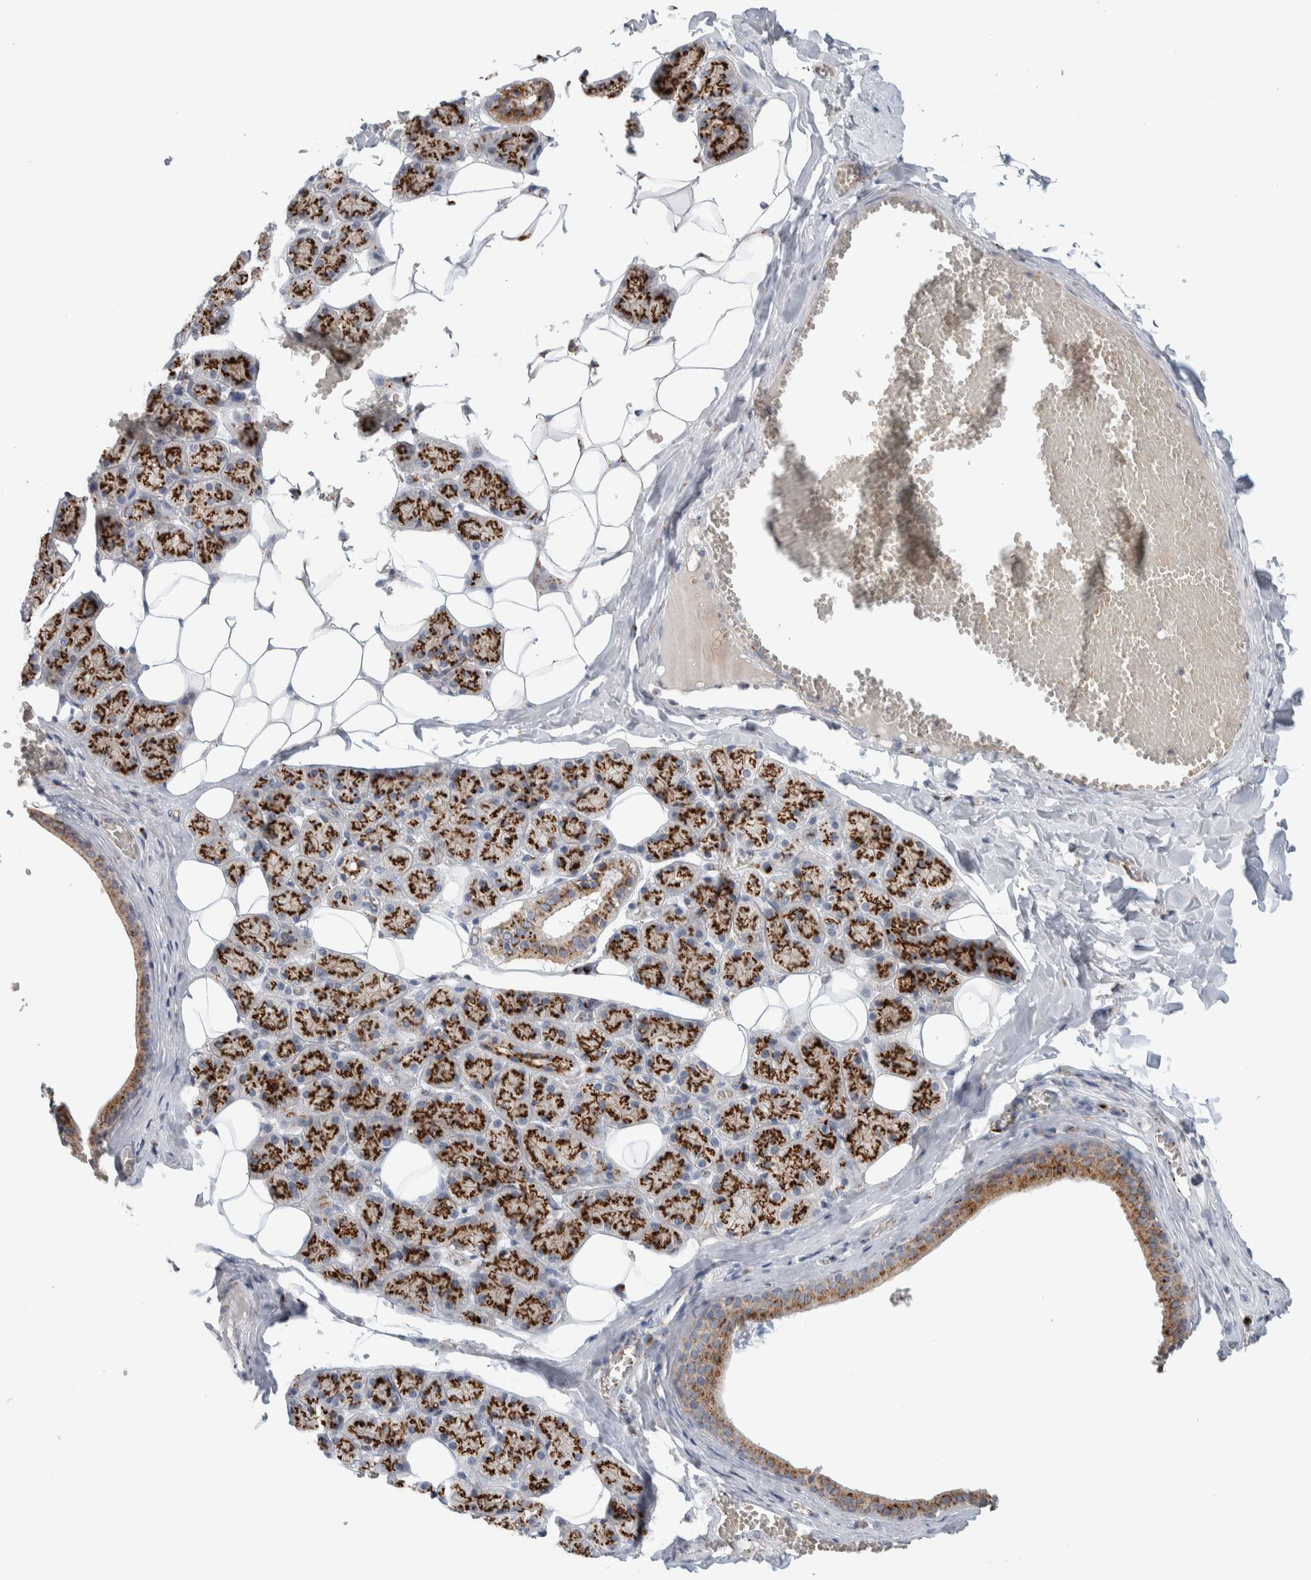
{"staining": {"intensity": "strong", "quantity": ">75%", "location": "cytoplasmic/membranous"}, "tissue": "salivary gland", "cell_type": "Glandular cells", "image_type": "normal", "snomed": [{"axis": "morphology", "description": "Normal tissue, NOS"}, {"axis": "topography", "description": "Salivary gland"}], "caption": "IHC (DAB) staining of unremarkable salivary gland shows strong cytoplasmic/membranous protein staining in approximately >75% of glandular cells.", "gene": "SLC38A10", "patient": {"sex": "female", "age": 33}}